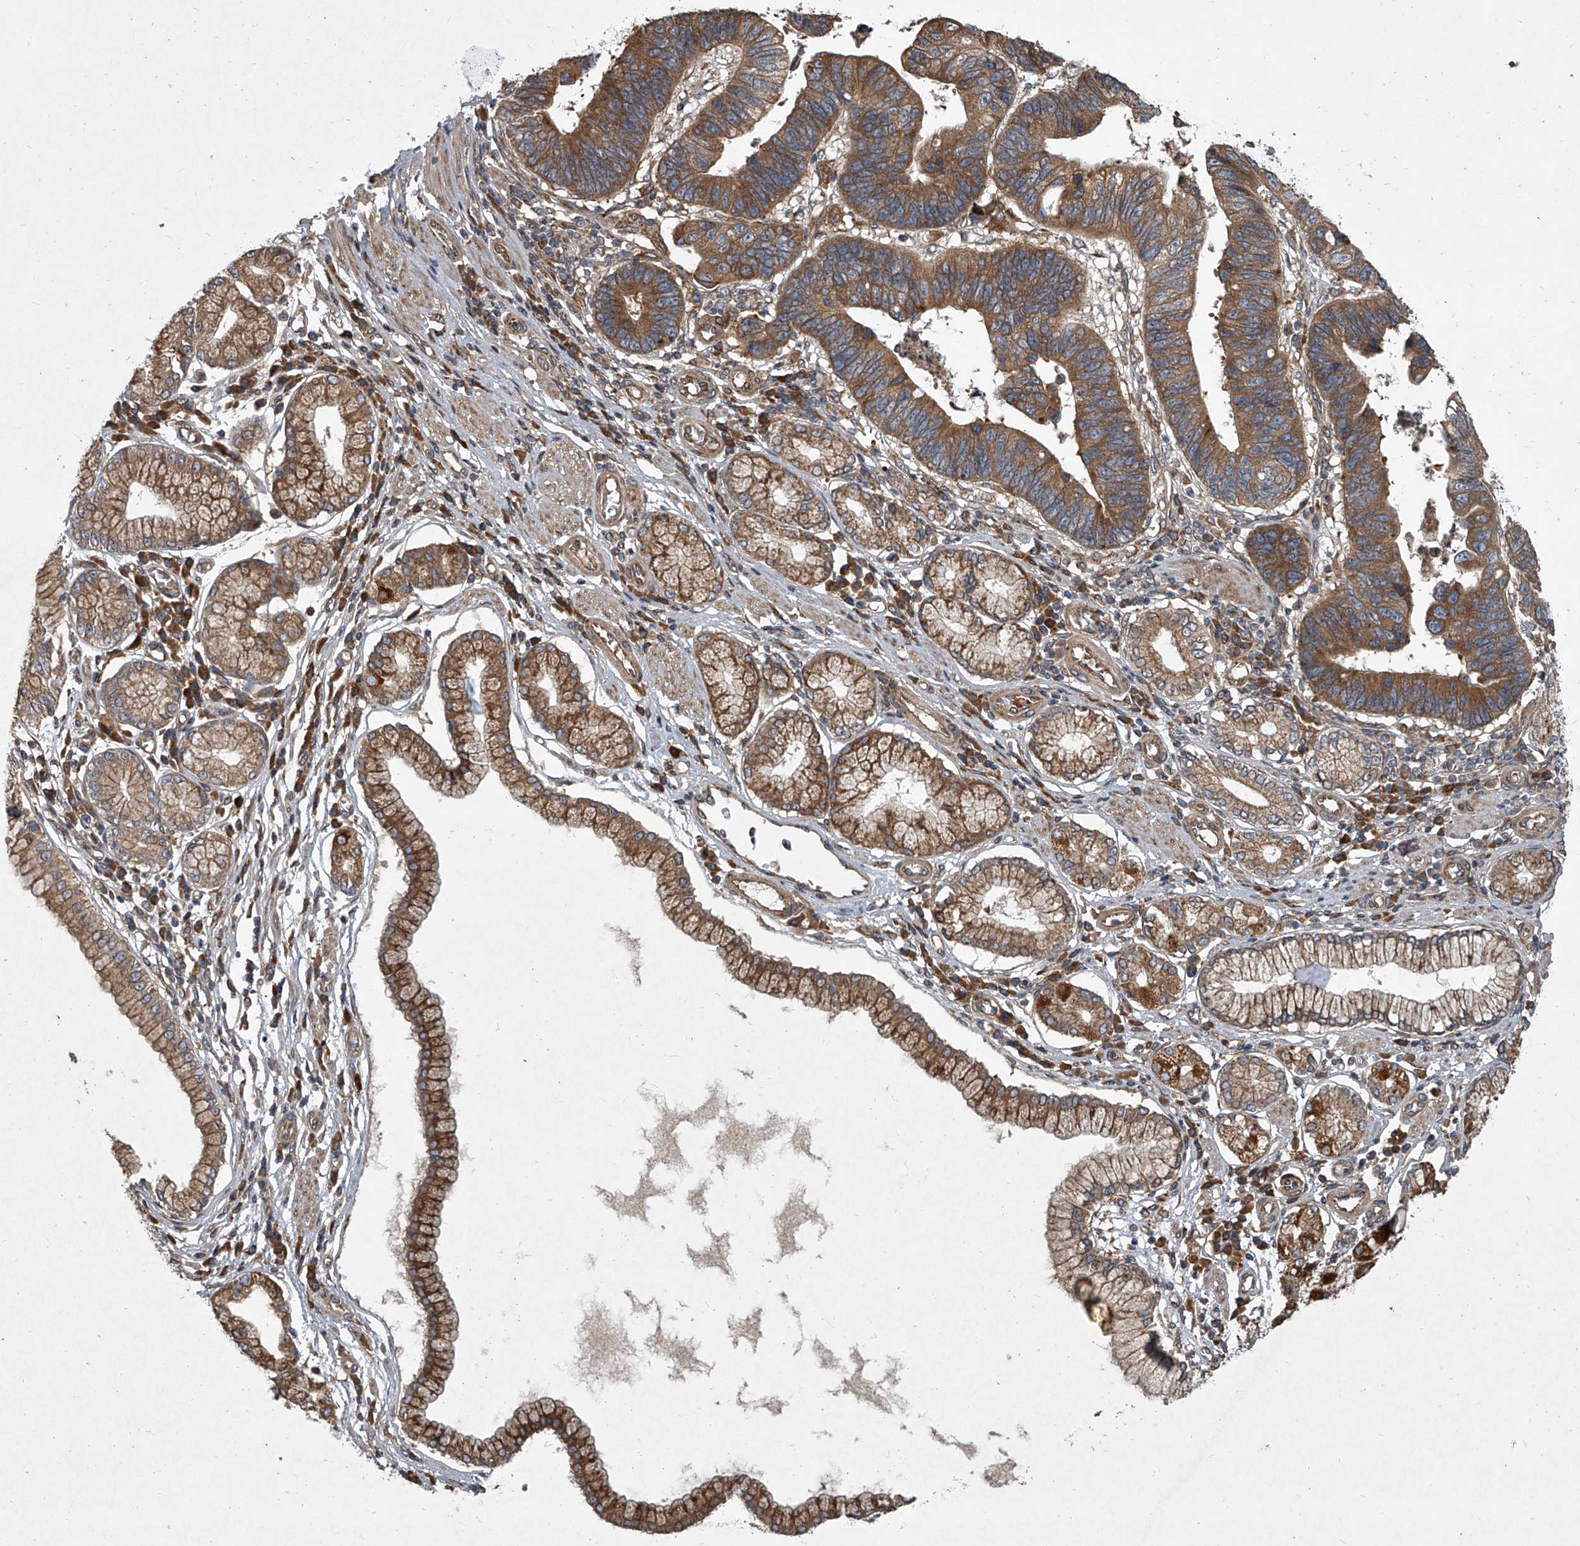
{"staining": {"intensity": "moderate", "quantity": ">75%", "location": "cytoplasmic/membranous"}, "tissue": "stomach cancer", "cell_type": "Tumor cells", "image_type": "cancer", "snomed": [{"axis": "morphology", "description": "Adenocarcinoma, NOS"}, {"axis": "topography", "description": "Stomach"}], "caption": "Protein expression analysis of stomach cancer (adenocarcinoma) exhibits moderate cytoplasmic/membranous staining in about >75% of tumor cells. (Brightfield microscopy of DAB IHC at high magnification).", "gene": "EVA1C", "patient": {"sex": "male", "age": 59}}